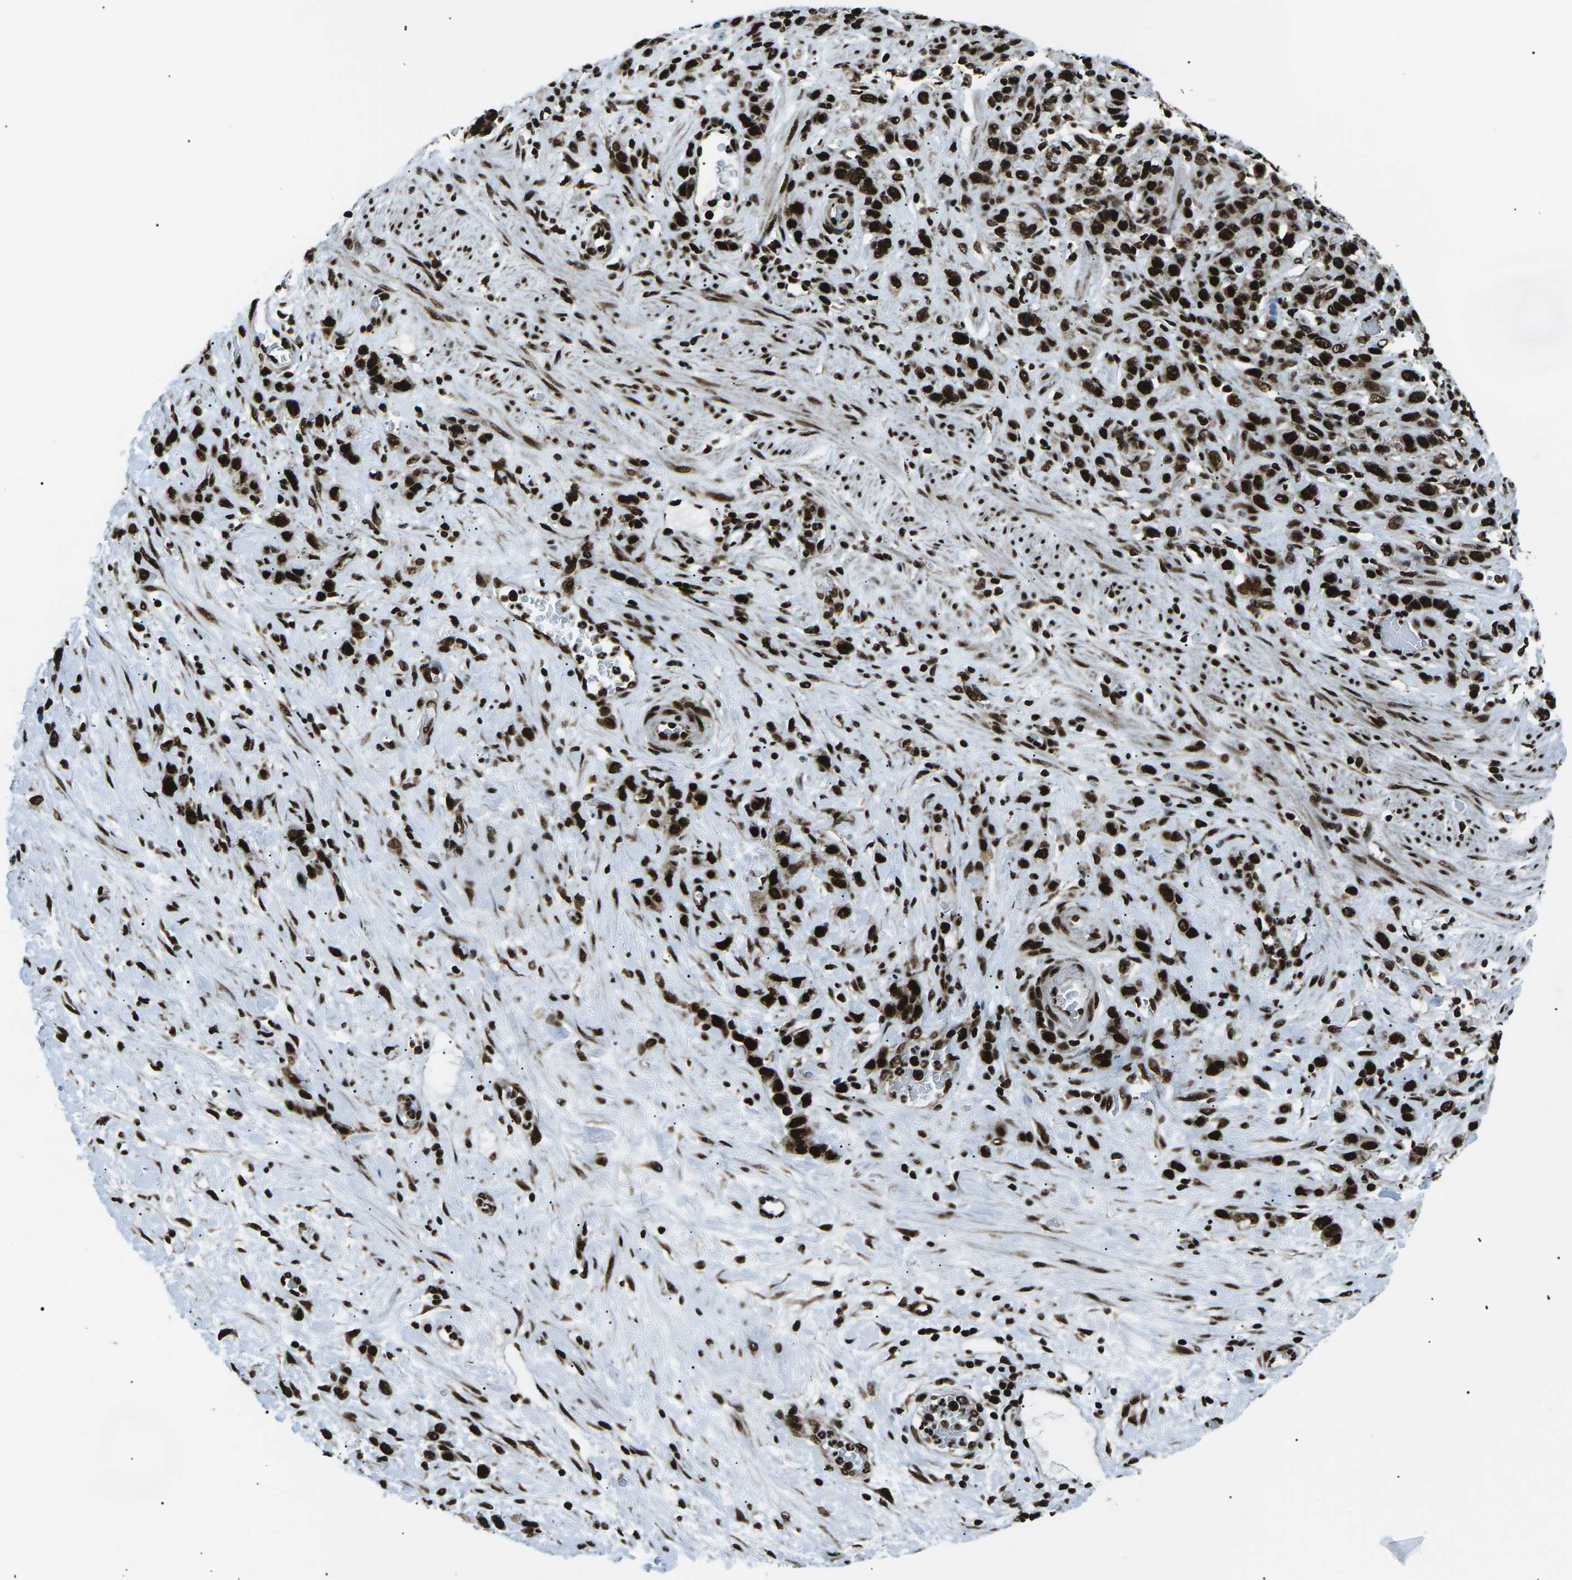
{"staining": {"intensity": "strong", "quantity": ">75%", "location": "nuclear"}, "tissue": "stomach cancer", "cell_type": "Tumor cells", "image_type": "cancer", "snomed": [{"axis": "morphology", "description": "Adenocarcinoma, NOS"}, {"axis": "morphology", "description": "Adenocarcinoma, High grade"}, {"axis": "topography", "description": "Stomach, upper"}, {"axis": "topography", "description": "Stomach, lower"}], "caption": "Immunohistochemical staining of human stomach cancer exhibits high levels of strong nuclear protein expression in about >75% of tumor cells.", "gene": "HNRNPK", "patient": {"sex": "female", "age": 65}}